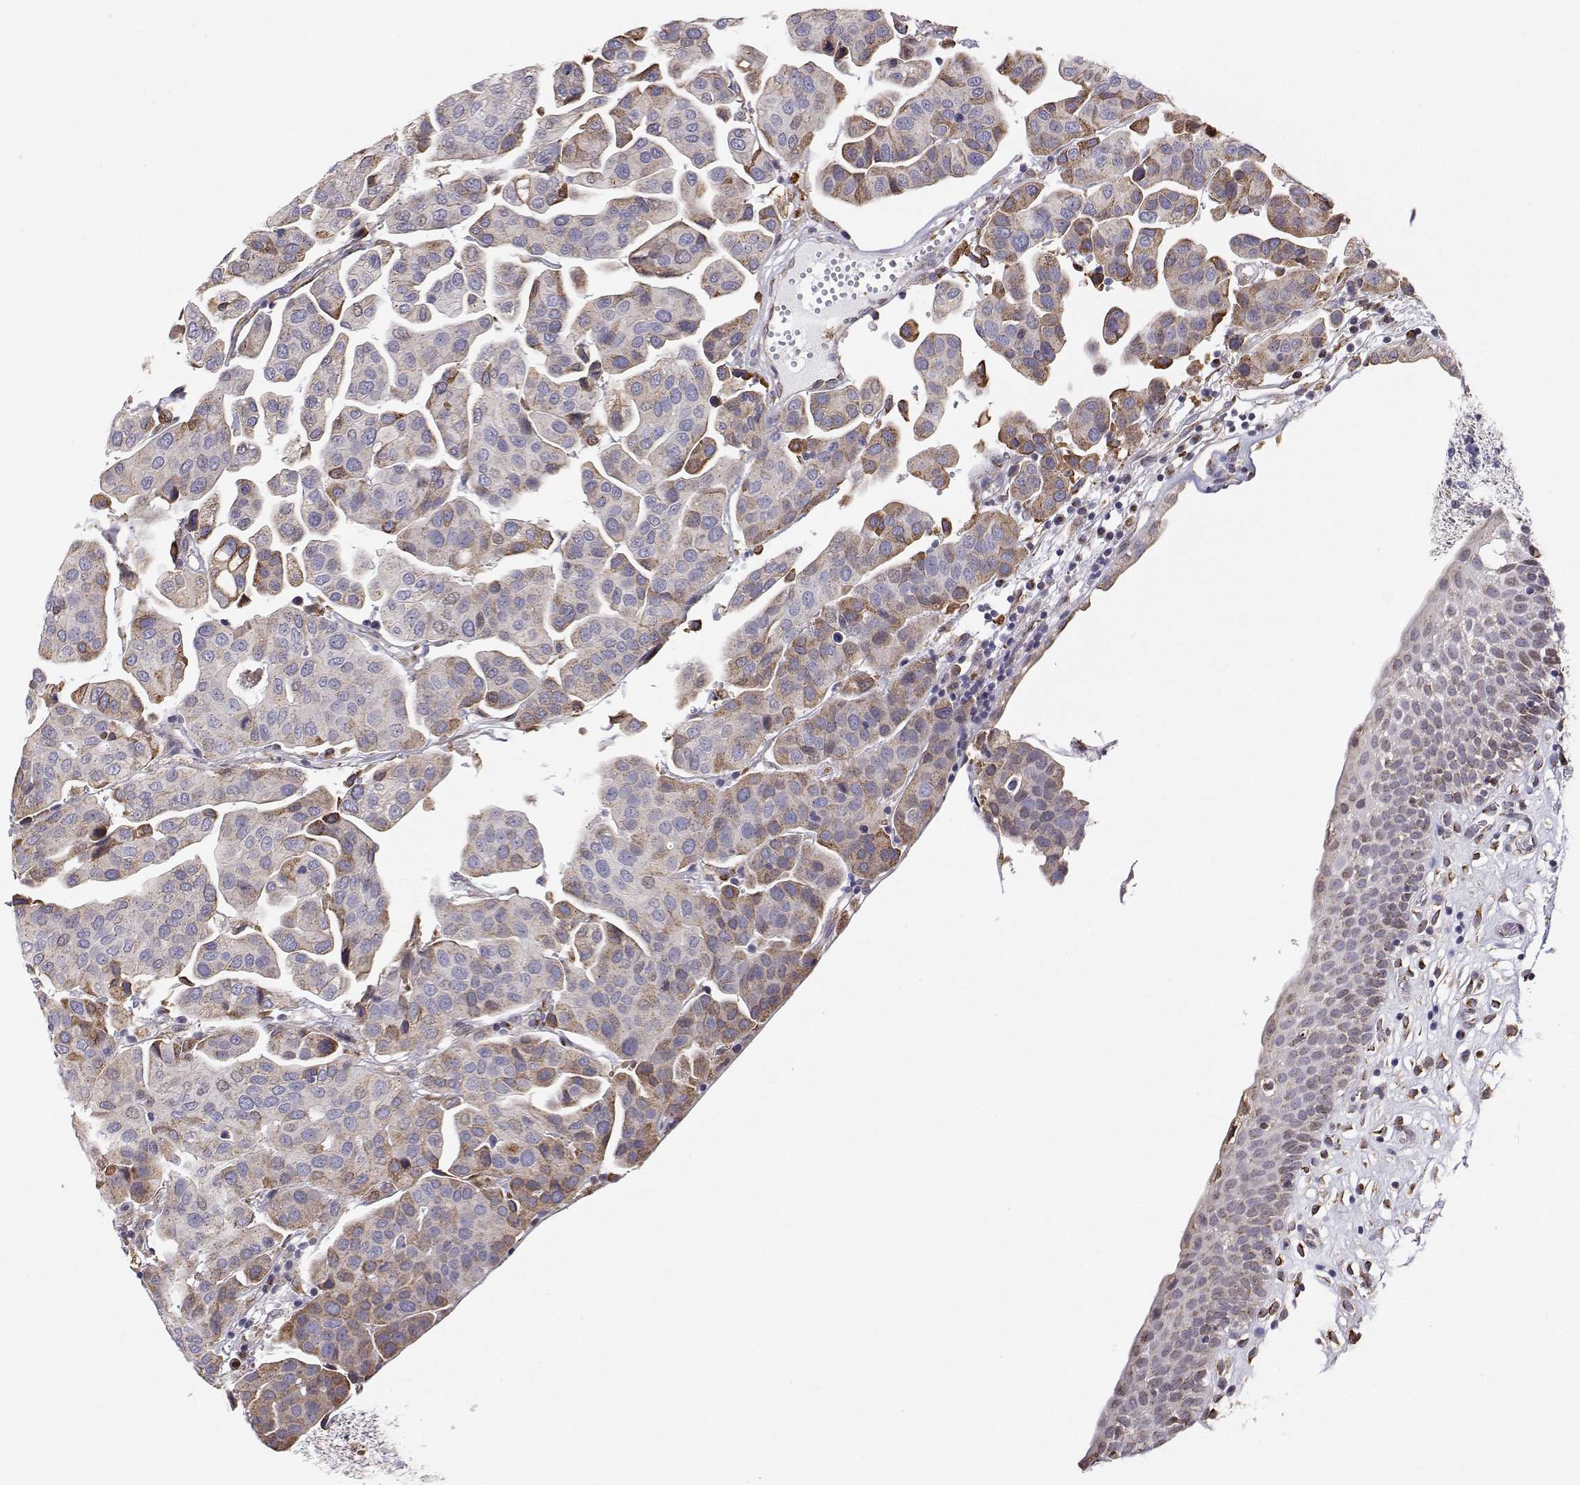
{"staining": {"intensity": "weak", "quantity": "25%-75%", "location": "cytoplasmic/membranous"}, "tissue": "renal cancer", "cell_type": "Tumor cells", "image_type": "cancer", "snomed": [{"axis": "morphology", "description": "Adenocarcinoma, NOS"}, {"axis": "topography", "description": "Urinary bladder"}], "caption": "Human renal cancer stained with a brown dye reveals weak cytoplasmic/membranous positive staining in about 25%-75% of tumor cells.", "gene": "STARD13", "patient": {"sex": "male", "age": 61}}